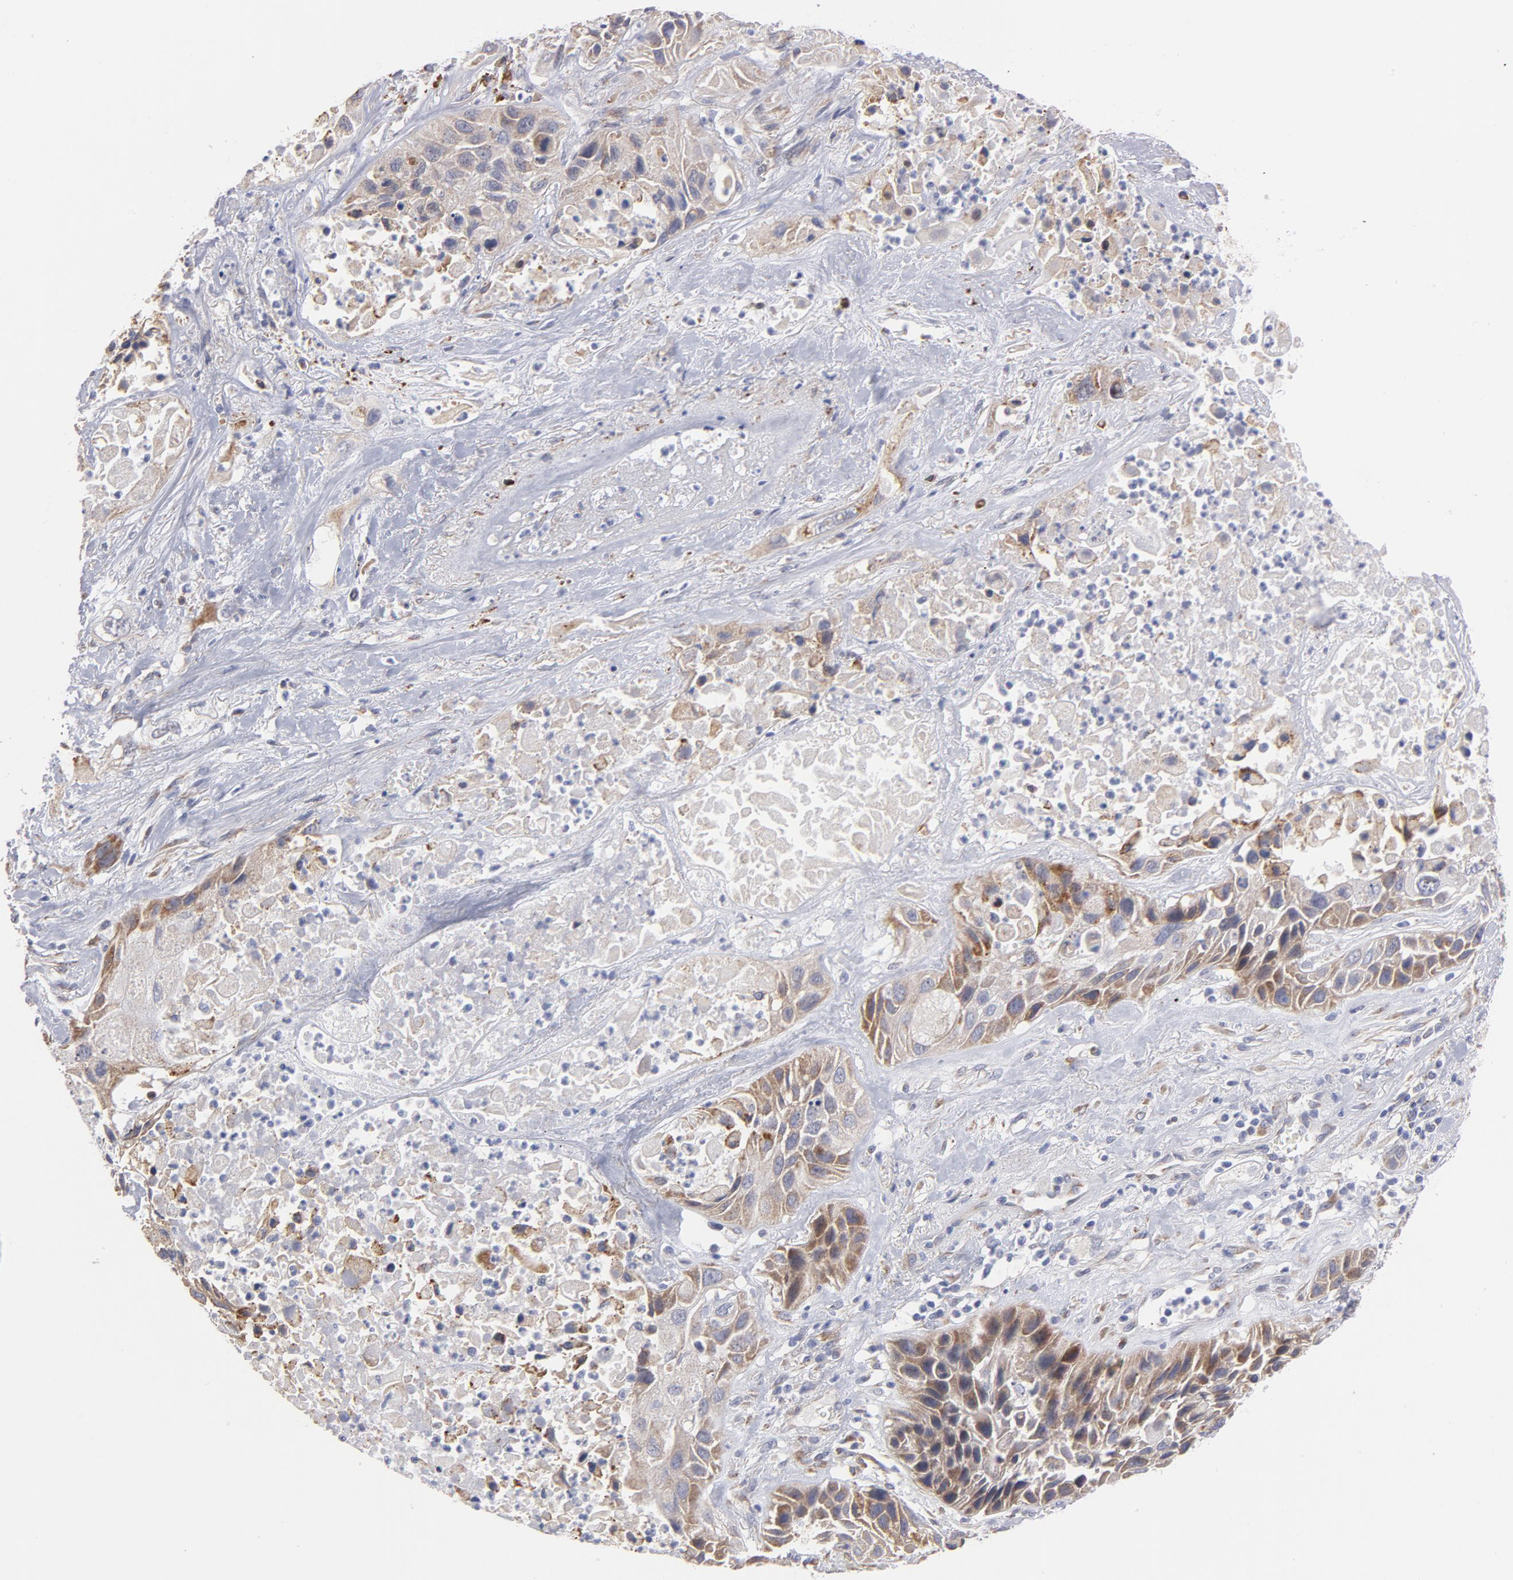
{"staining": {"intensity": "moderate", "quantity": "25%-75%", "location": "cytoplasmic/membranous"}, "tissue": "lung cancer", "cell_type": "Tumor cells", "image_type": "cancer", "snomed": [{"axis": "morphology", "description": "Squamous cell carcinoma, NOS"}, {"axis": "topography", "description": "Lung"}], "caption": "High-magnification brightfield microscopy of squamous cell carcinoma (lung) stained with DAB (3,3'-diaminobenzidine) (brown) and counterstained with hematoxylin (blue). tumor cells exhibit moderate cytoplasmic/membranous positivity is seen in about25%-75% of cells.", "gene": "RAPGEF3", "patient": {"sex": "female", "age": 76}}